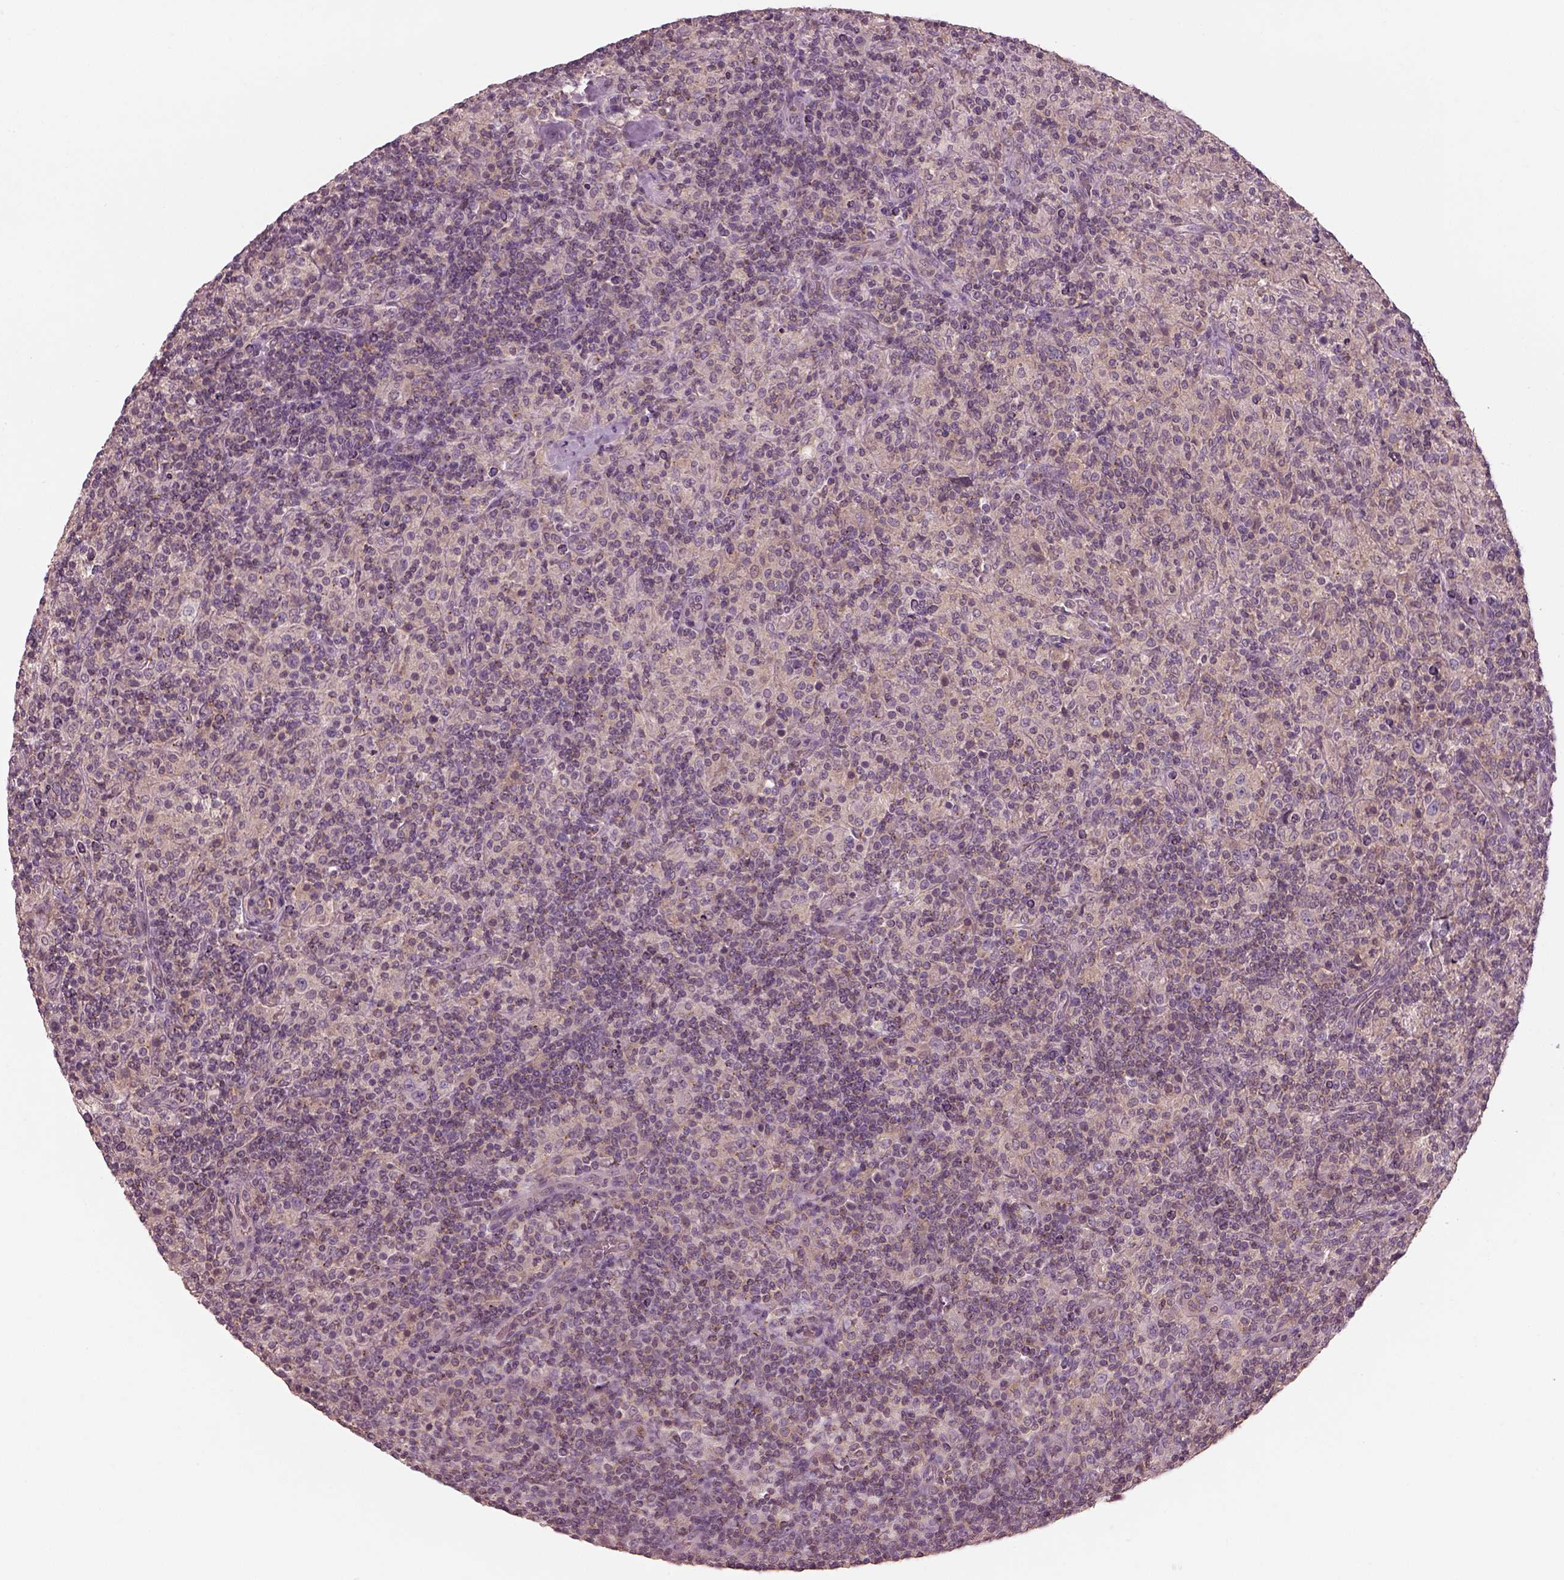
{"staining": {"intensity": "negative", "quantity": "none", "location": "none"}, "tissue": "lymphoma", "cell_type": "Tumor cells", "image_type": "cancer", "snomed": [{"axis": "morphology", "description": "Hodgkin's disease, NOS"}, {"axis": "topography", "description": "Lymph node"}], "caption": "DAB (3,3'-diaminobenzidine) immunohistochemical staining of human lymphoma shows no significant positivity in tumor cells.", "gene": "PRKACG", "patient": {"sex": "male", "age": 70}}